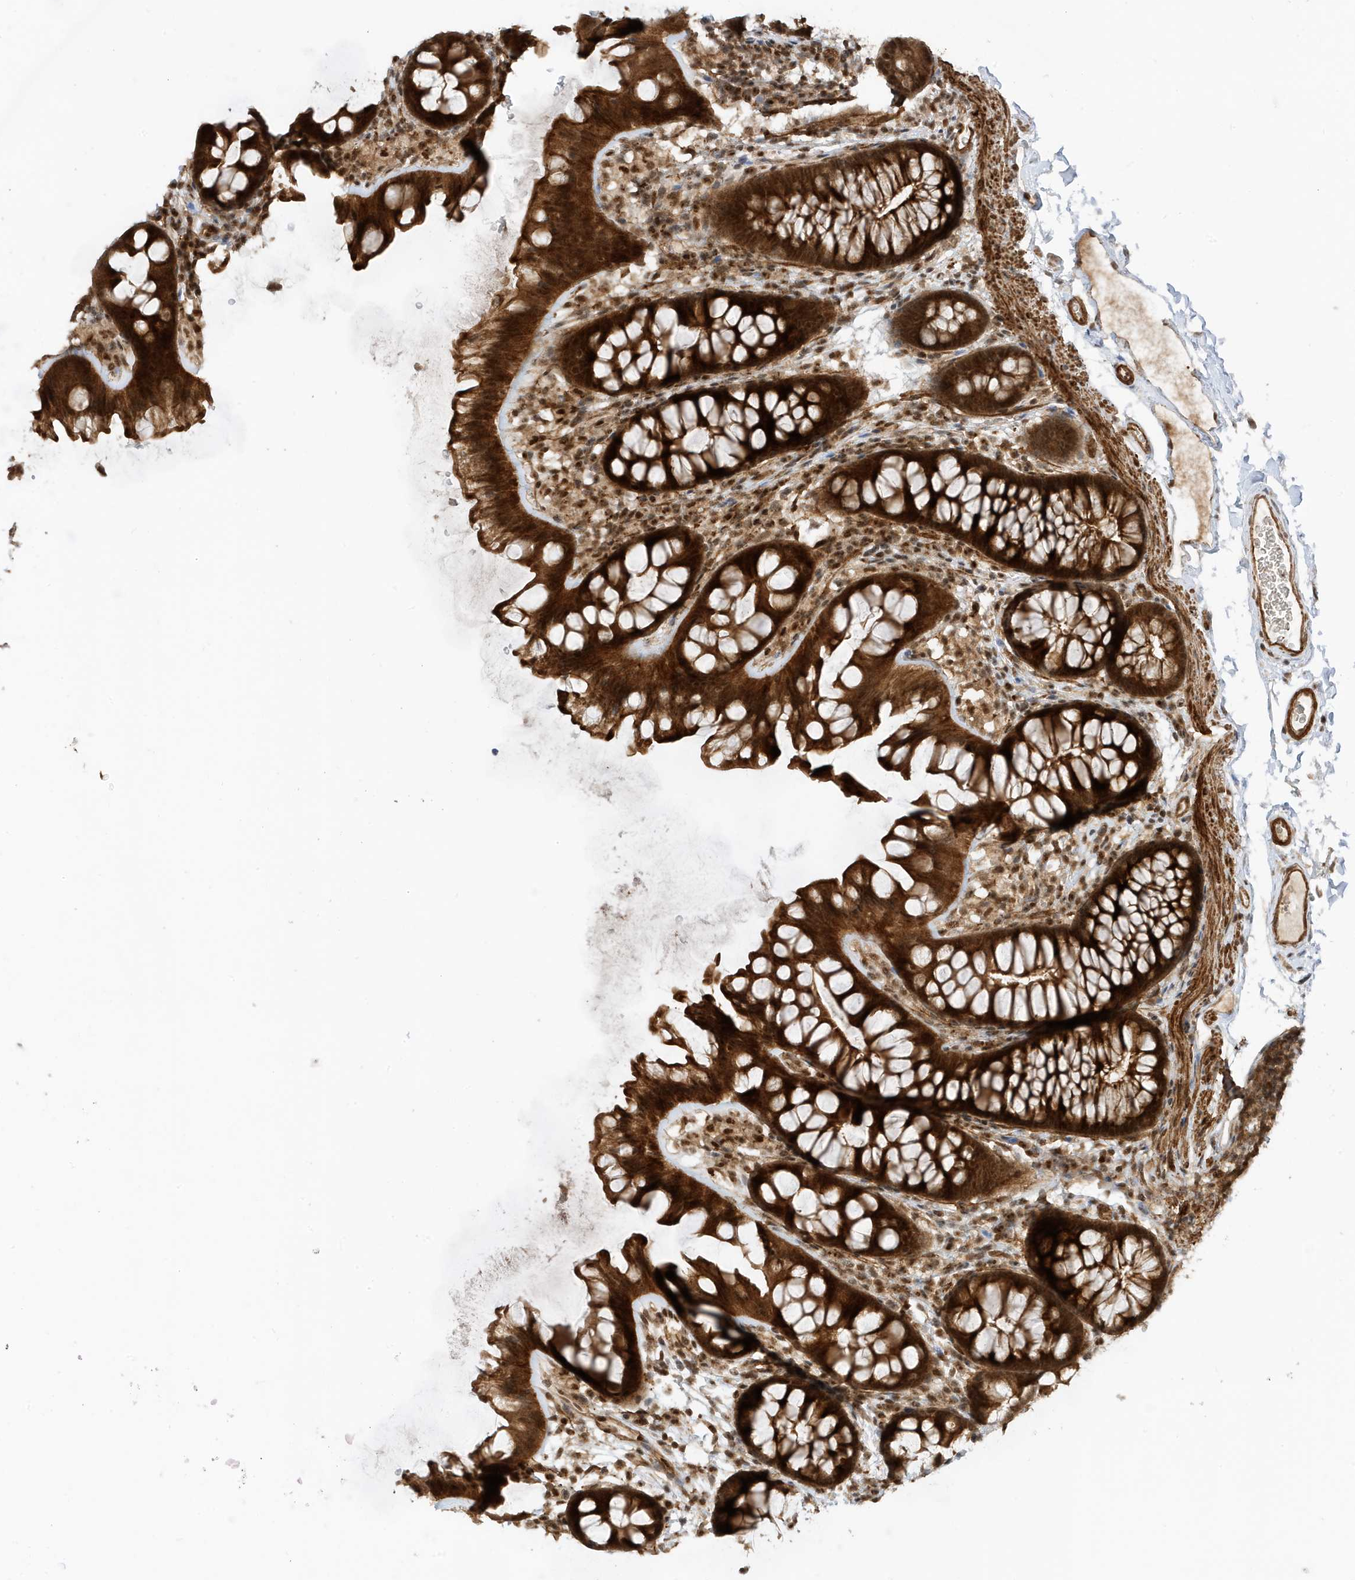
{"staining": {"intensity": "strong", "quantity": ">75%", "location": "cytoplasmic/membranous,nuclear"}, "tissue": "colon", "cell_type": "Endothelial cells", "image_type": "normal", "snomed": [{"axis": "morphology", "description": "Normal tissue, NOS"}, {"axis": "topography", "description": "Colon"}], "caption": "IHC (DAB (3,3'-diaminobenzidine)) staining of benign human colon reveals strong cytoplasmic/membranous,nuclear protein positivity in approximately >75% of endothelial cells.", "gene": "MAST3", "patient": {"sex": "female", "age": 62}}